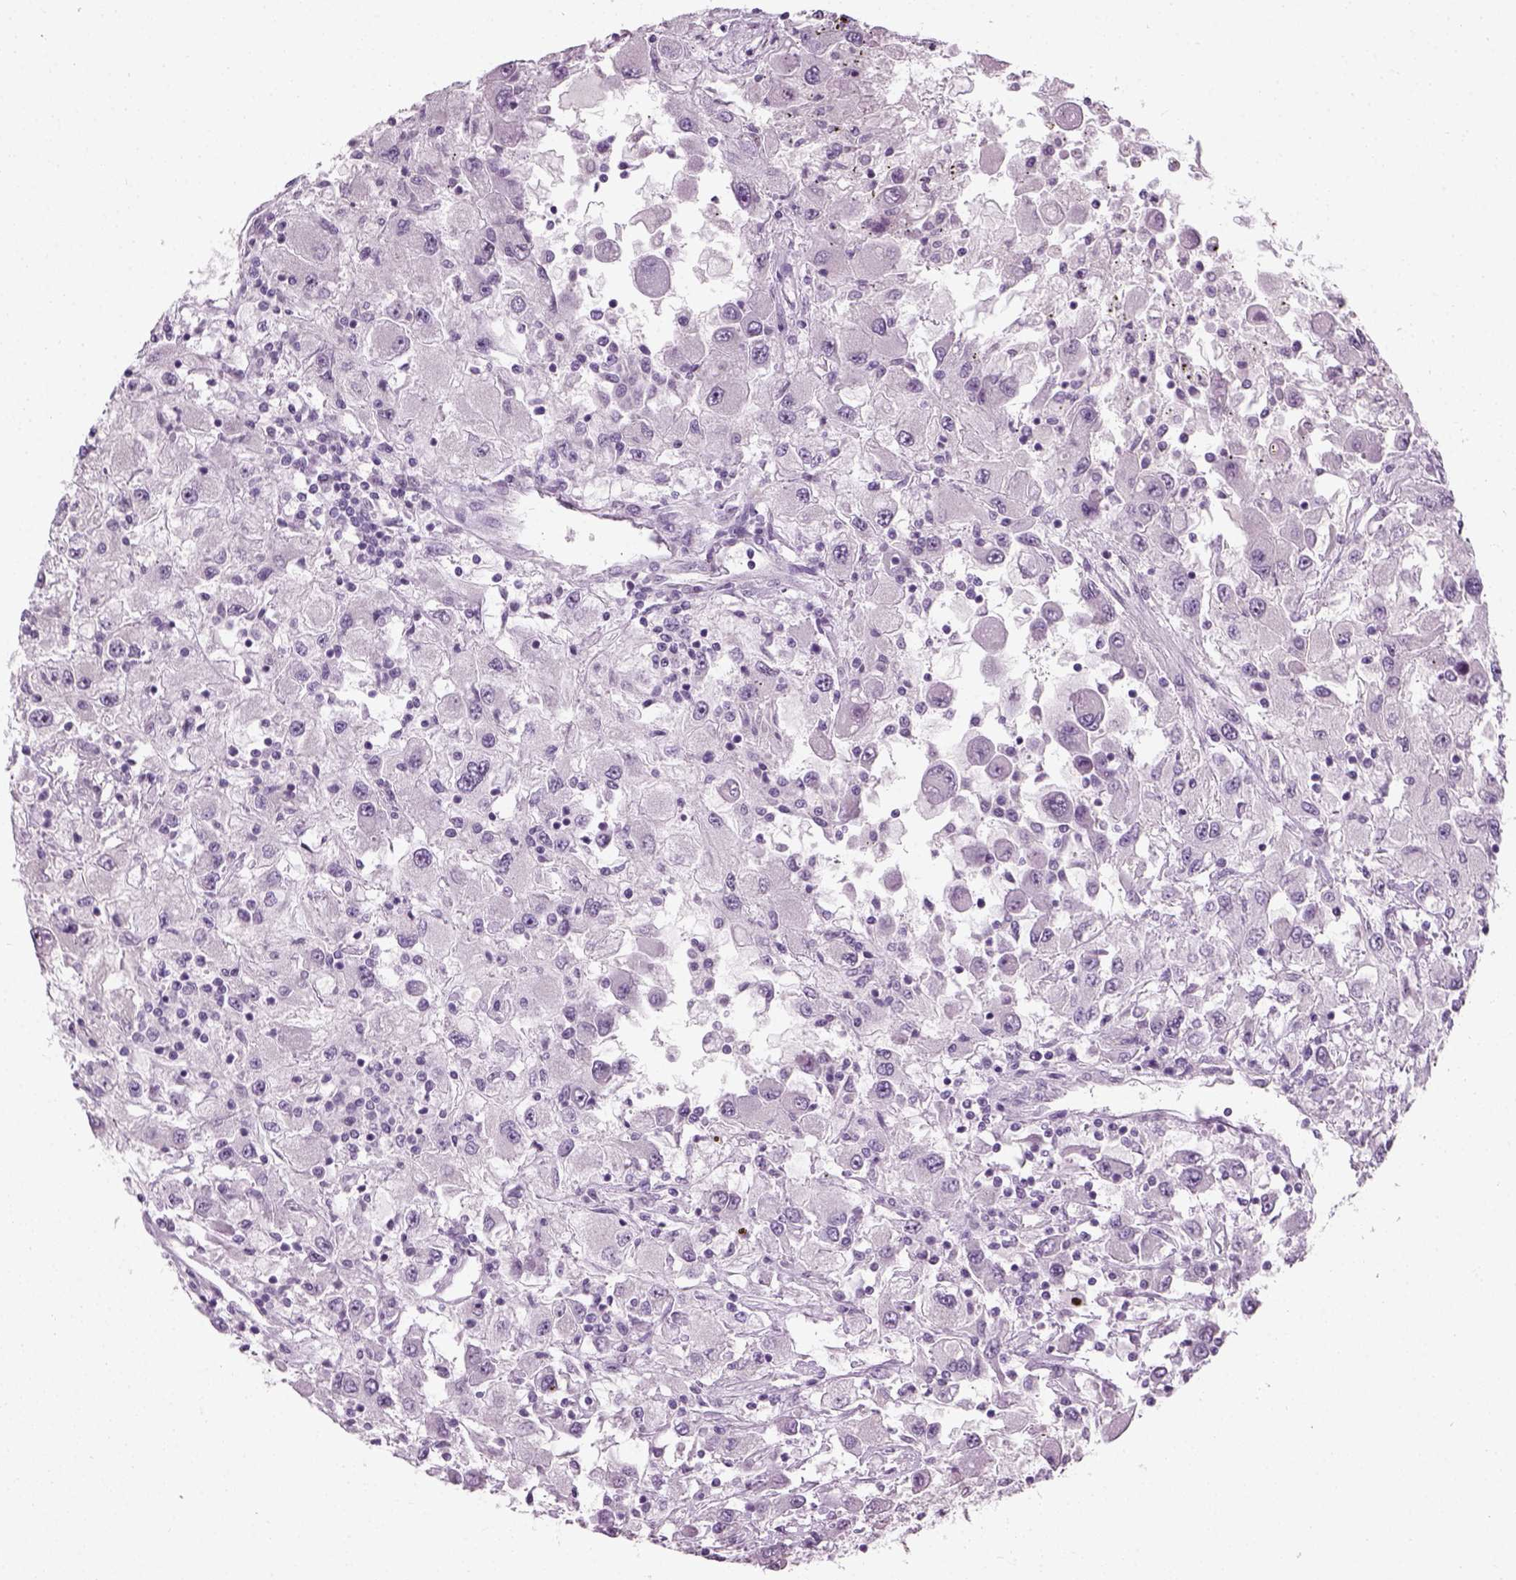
{"staining": {"intensity": "negative", "quantity": "none", "location": "none"}, "tissue": "renal cancer", "cell_type": "Tumor cells", "image_type": "cancer", "snomed": [{"axis": "morphology", "description": "Adenocarcinoma, NOS"}, {"axis": "topography", "description": "Kidney"}], "caption": "Protein analysis of renal cancer shows no significant expression in tumor cells. Brightfield microscopy of immunohistochemistry stained with DAB (3,3'-diaminobenzidine) (brown) and hematoxylin (blue), captured at high magnification.", "gene": "TH", "patient": {"sex": "female", "age": 67}}